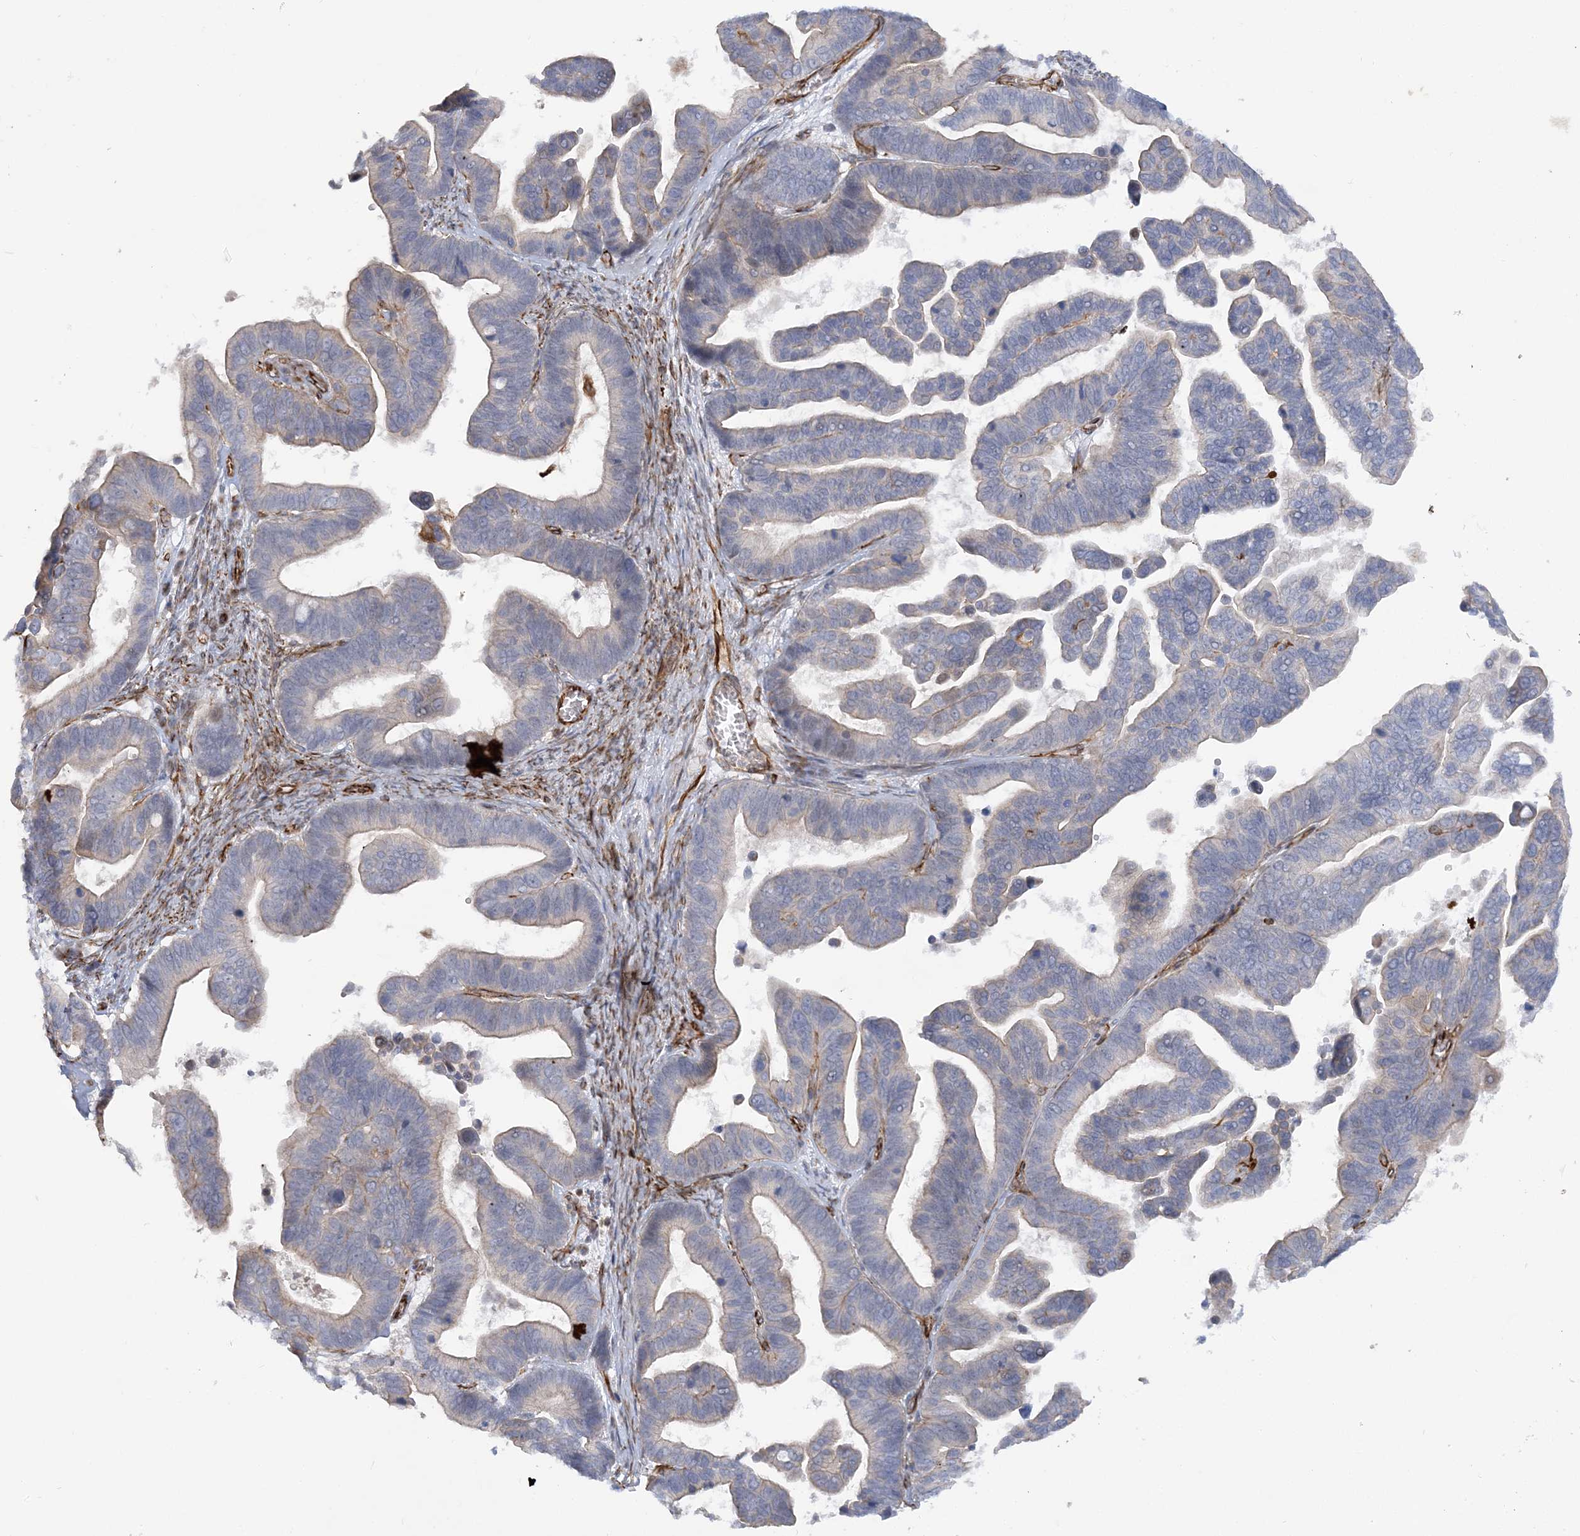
{"staining": {"intensity": "negative", "quantity": "none", "location": "none"}, "tissue": "ovarian cancer", "cell_type": "Tumor cells", "image_type": "cancer", "snomed": [{"axis": "morphology", "description": "Cystadenocarcinoma, serous, NOS"}, {"axis": "topography", "description": "Ovary"}], "caption": "Immunohistochemistry (IHC) histopathology image of neoplastic tissue: ovarian cancer stained with DAB (3,3'-diaminobenzidine) shows no significant protein staining in tumor cells.", "gene": "SCLT1", "patient": {"sex": "female", "age": 56}}